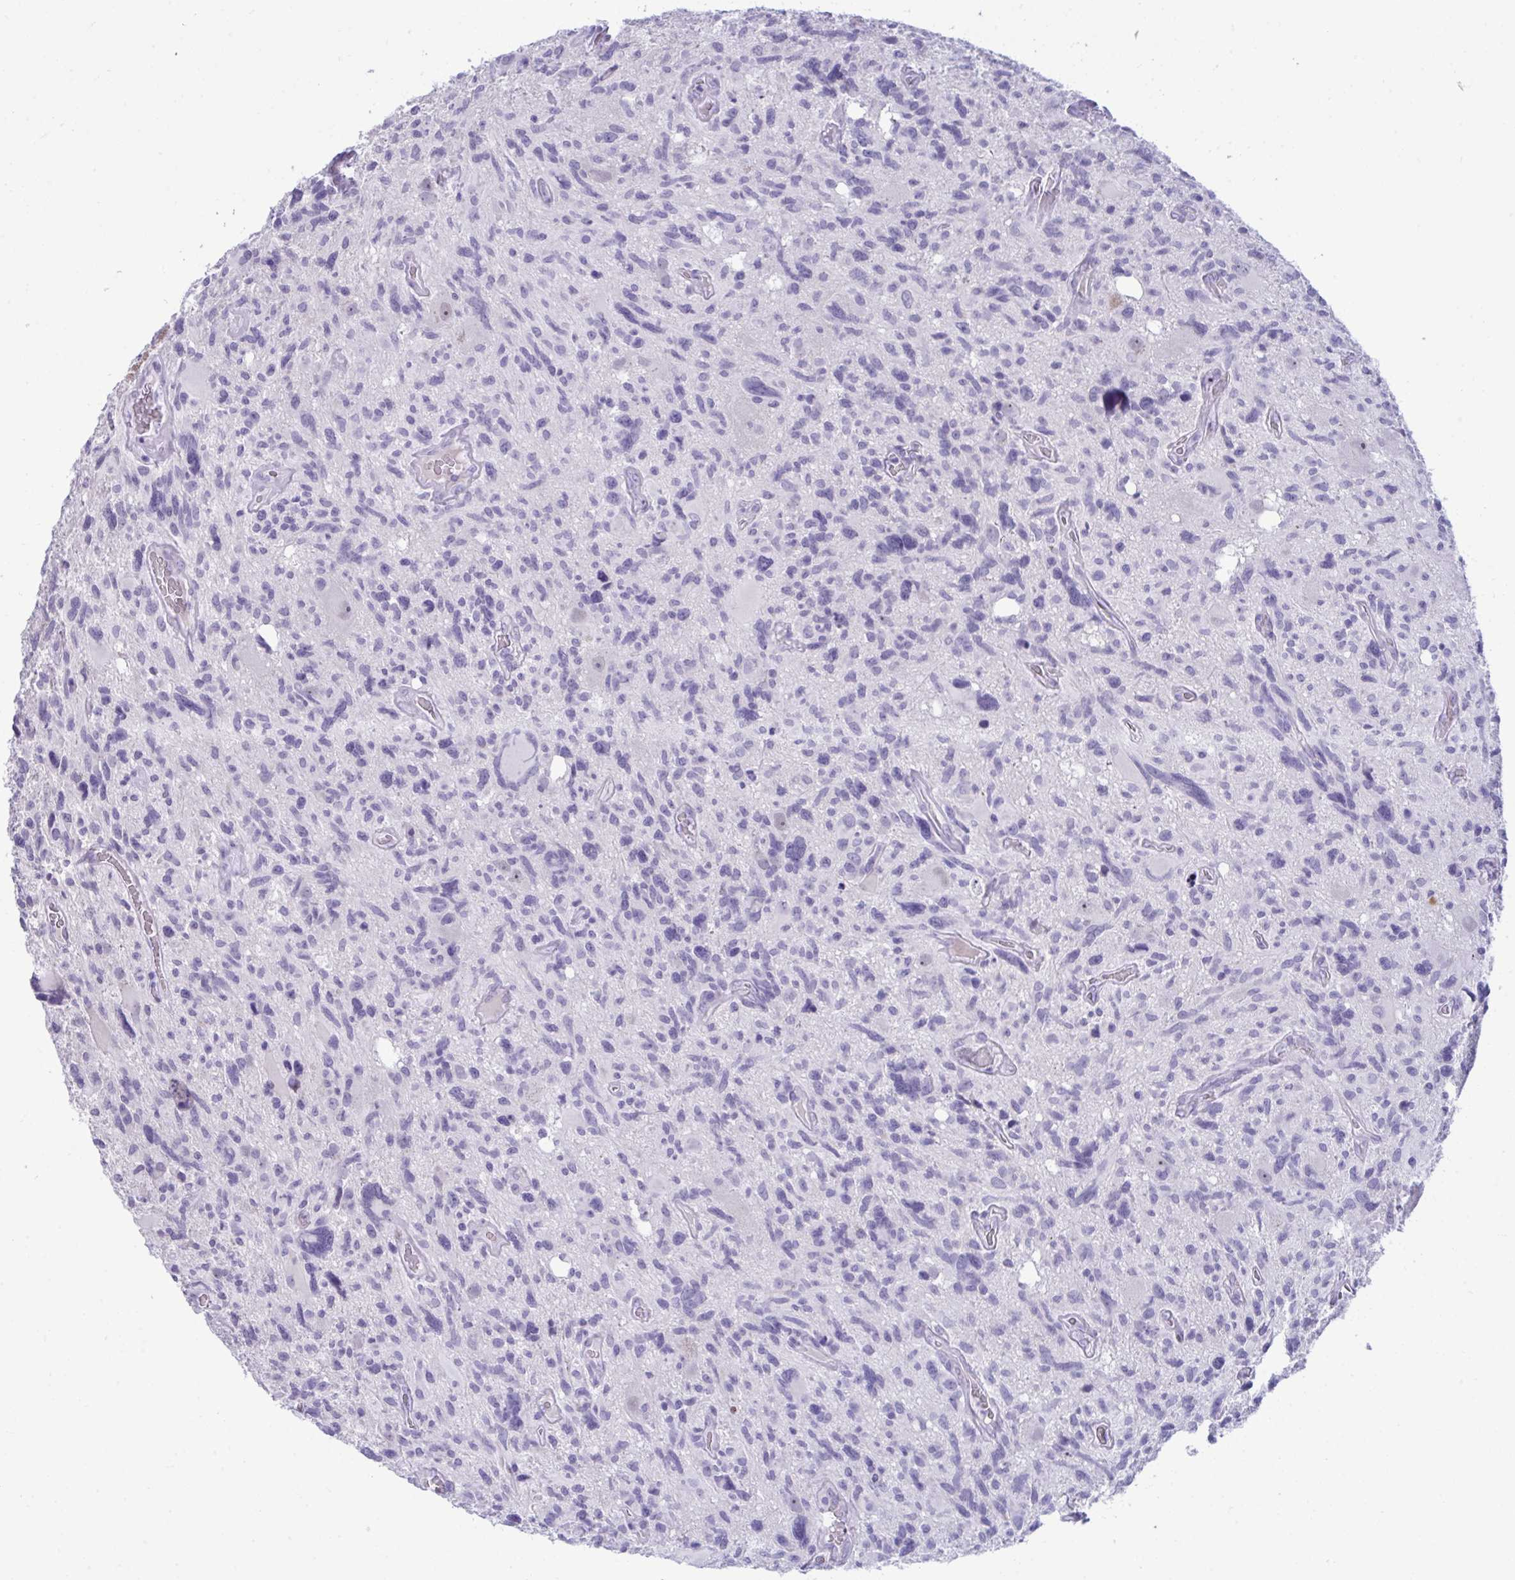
{"staining": {"intensity": "negative", "quantity": "none", "location": "none"}, "tissue": "glioma", "cell_type": "Tumor cells", "image_type": "cancer", "snomed": [{"axis": "morphology", "description": "Glioma, malignant, High grade"}, {"axis": "topography", "description": "Brain"}], "caption": "There is no significant positivity in tumor cells of glioma.", "gene": "PIGZ", "patient": {"sex": "male", "age": 49}}